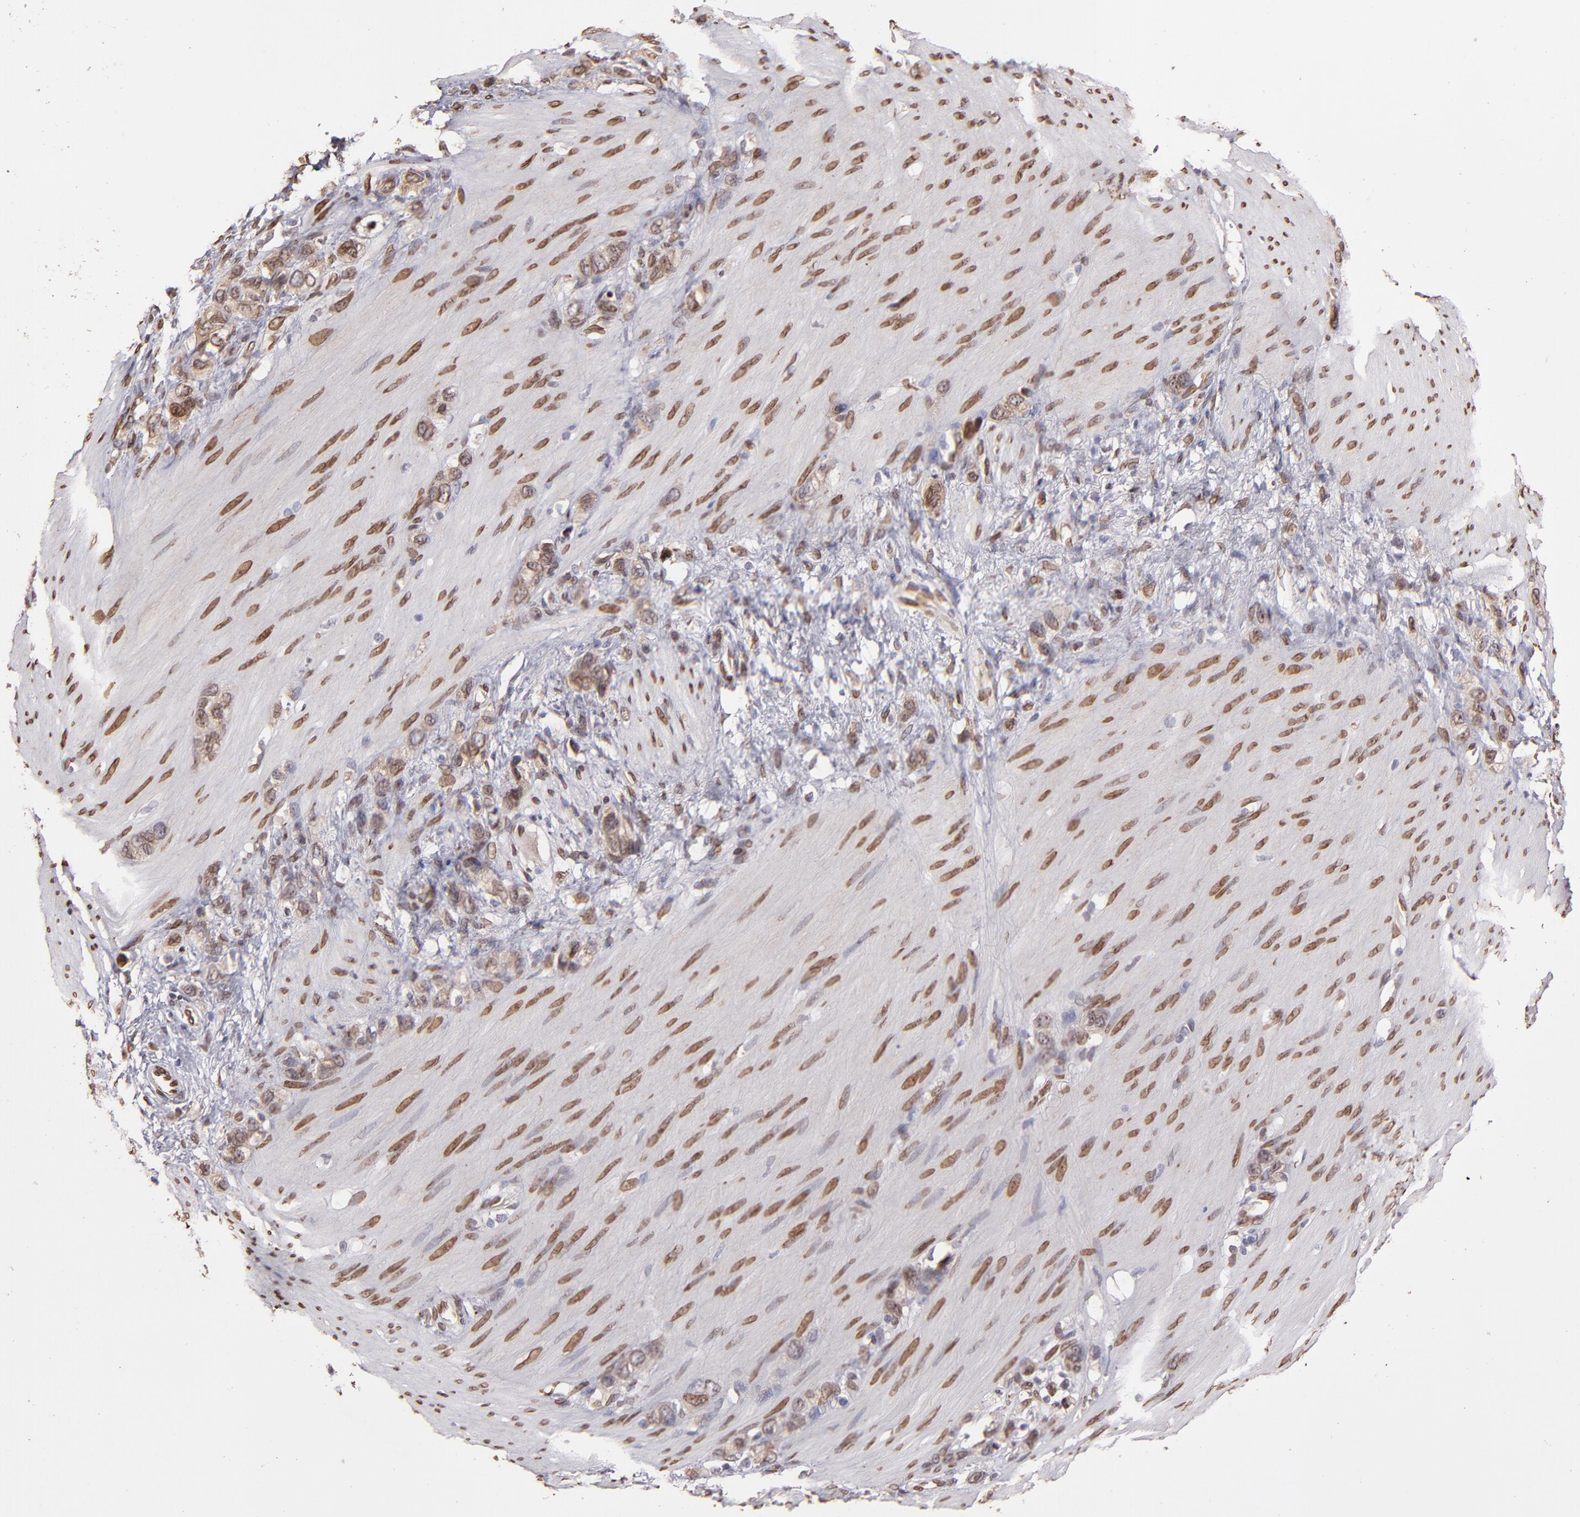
{"staining": {"intensity": "moderate", "quantity": ">75%", "location": "cytoplasmic/membranous,nuclear"}, "tissue": "stomach cancer", "cell_type": "Tumor cells", "image_type": "cancer", "snomed": [{"axis": "morphology", "description": "Normal tissue, NOS"}, {"axis": "morphology", "description": "Adenocarcinoma, NOS"}, {"axis": "morphology", "description": "Adenocarcinoma, High grade"}, {"axis": "topography", "description": "Stomach, upper"}, {"axis": "topography", "description": "Stomach"}], "caption": "Immunohistochemistry (IHC) (DAB) staining of stomach cancer (adenocarcinoma) reveals moderate cytoplasmic/membranous and nuclear protein staining in approximately >75% of tumor cells. (IHC, brightfield microscopy, high magnification).", "gene": "PUM3", "patient": {"sex": "female", "age": 65}}